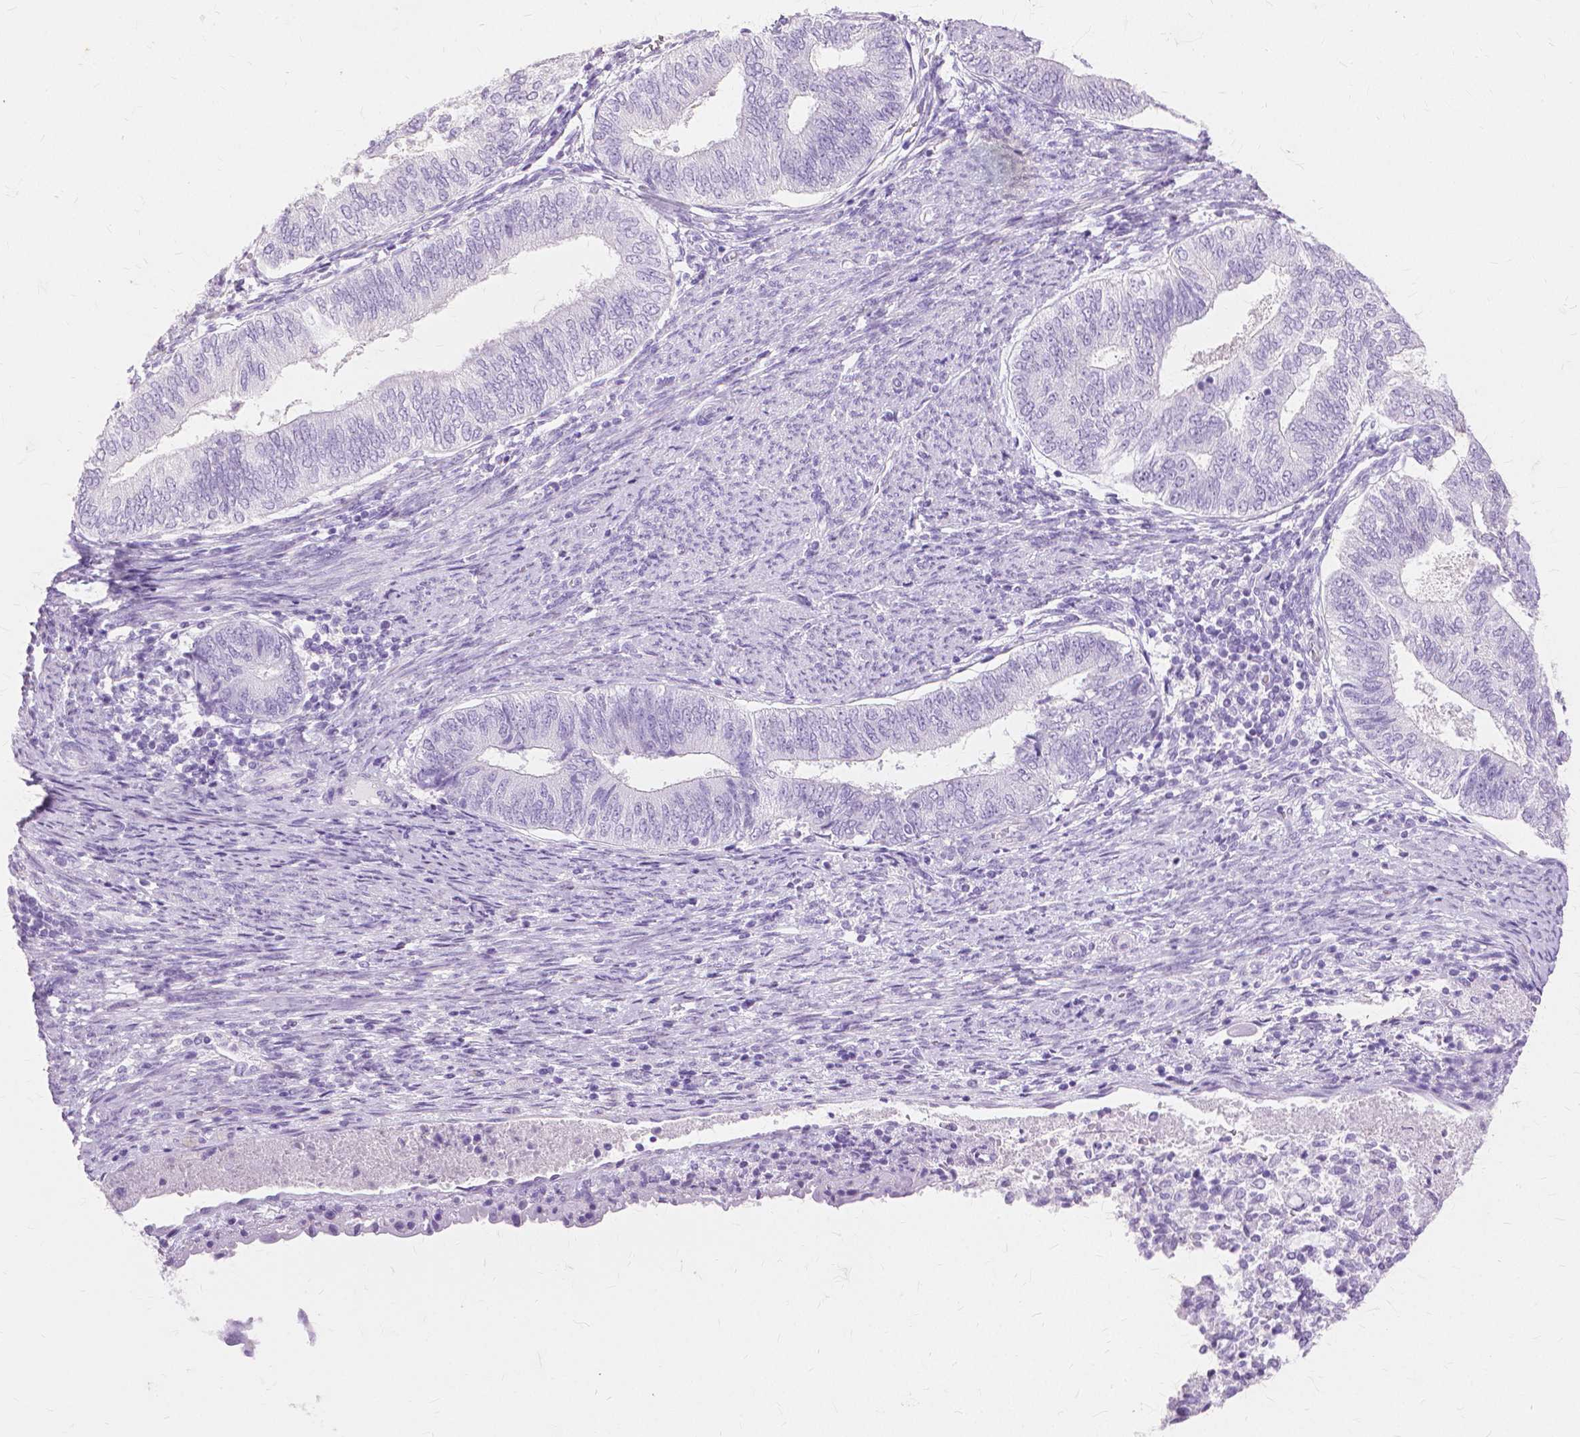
{"staining": {"intensity": "negative", "quantity": "none", "location": "none"}, "tissue": "endometrial cancer", "cell_type": "Tumor cells", "image_type": "cancer", "snomed": [{"axis": "morphology", "description": "Adenocarcinoma, NOS"}, {"axis": "topography", "description": "Endometrium"}], "caption": "Endometrial cancer (adenocarcinoma) stained for a protein using immunohistochemistry (IHC) shows no expression tumor cells.", "gene": "TGM1", "patient": {"sex": "female", "age": 65}}